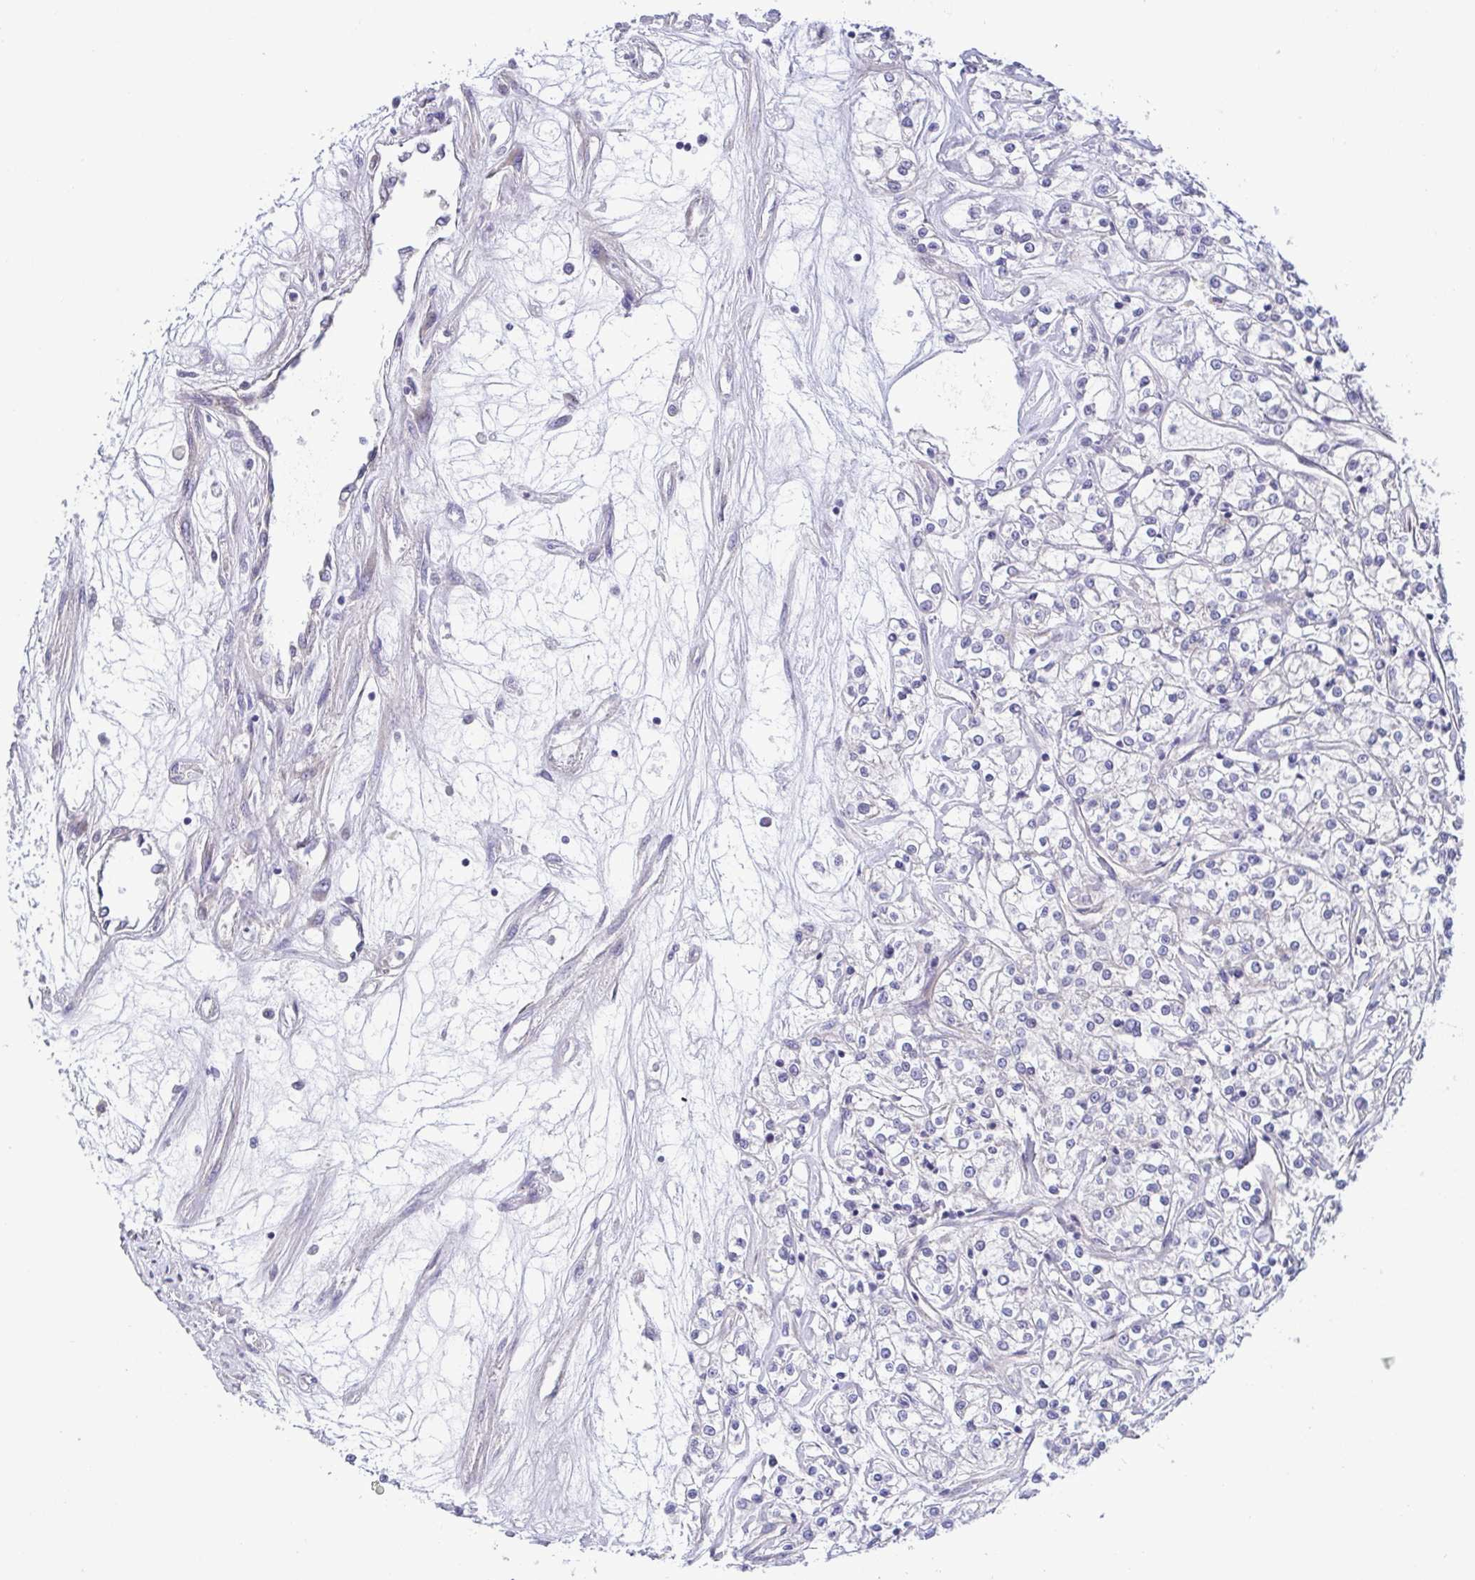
{"staining": {"intensity": "negative", "quantity": "none", "location": "none"}, "tissue": "renal cancer", "cell_type": "Tumor cells", "image_type": "cancer", "snomed": [{"axis": "morphology", "description": "Adenocarcinoma, NOS"}, {"axis": "topography", "description": "Kidney"}], "caption": "The immunohistochemistry photomicrograph has no significant positivity in tumor cells of renal cancer (adenocarcinoma) tissue. (DAB (3,3'-diaminobenzidine) IHC visualized using brightfield microscopy, high magnification).", "gene": "LMF2", "patient": {"sex": "female", "age": 59}}